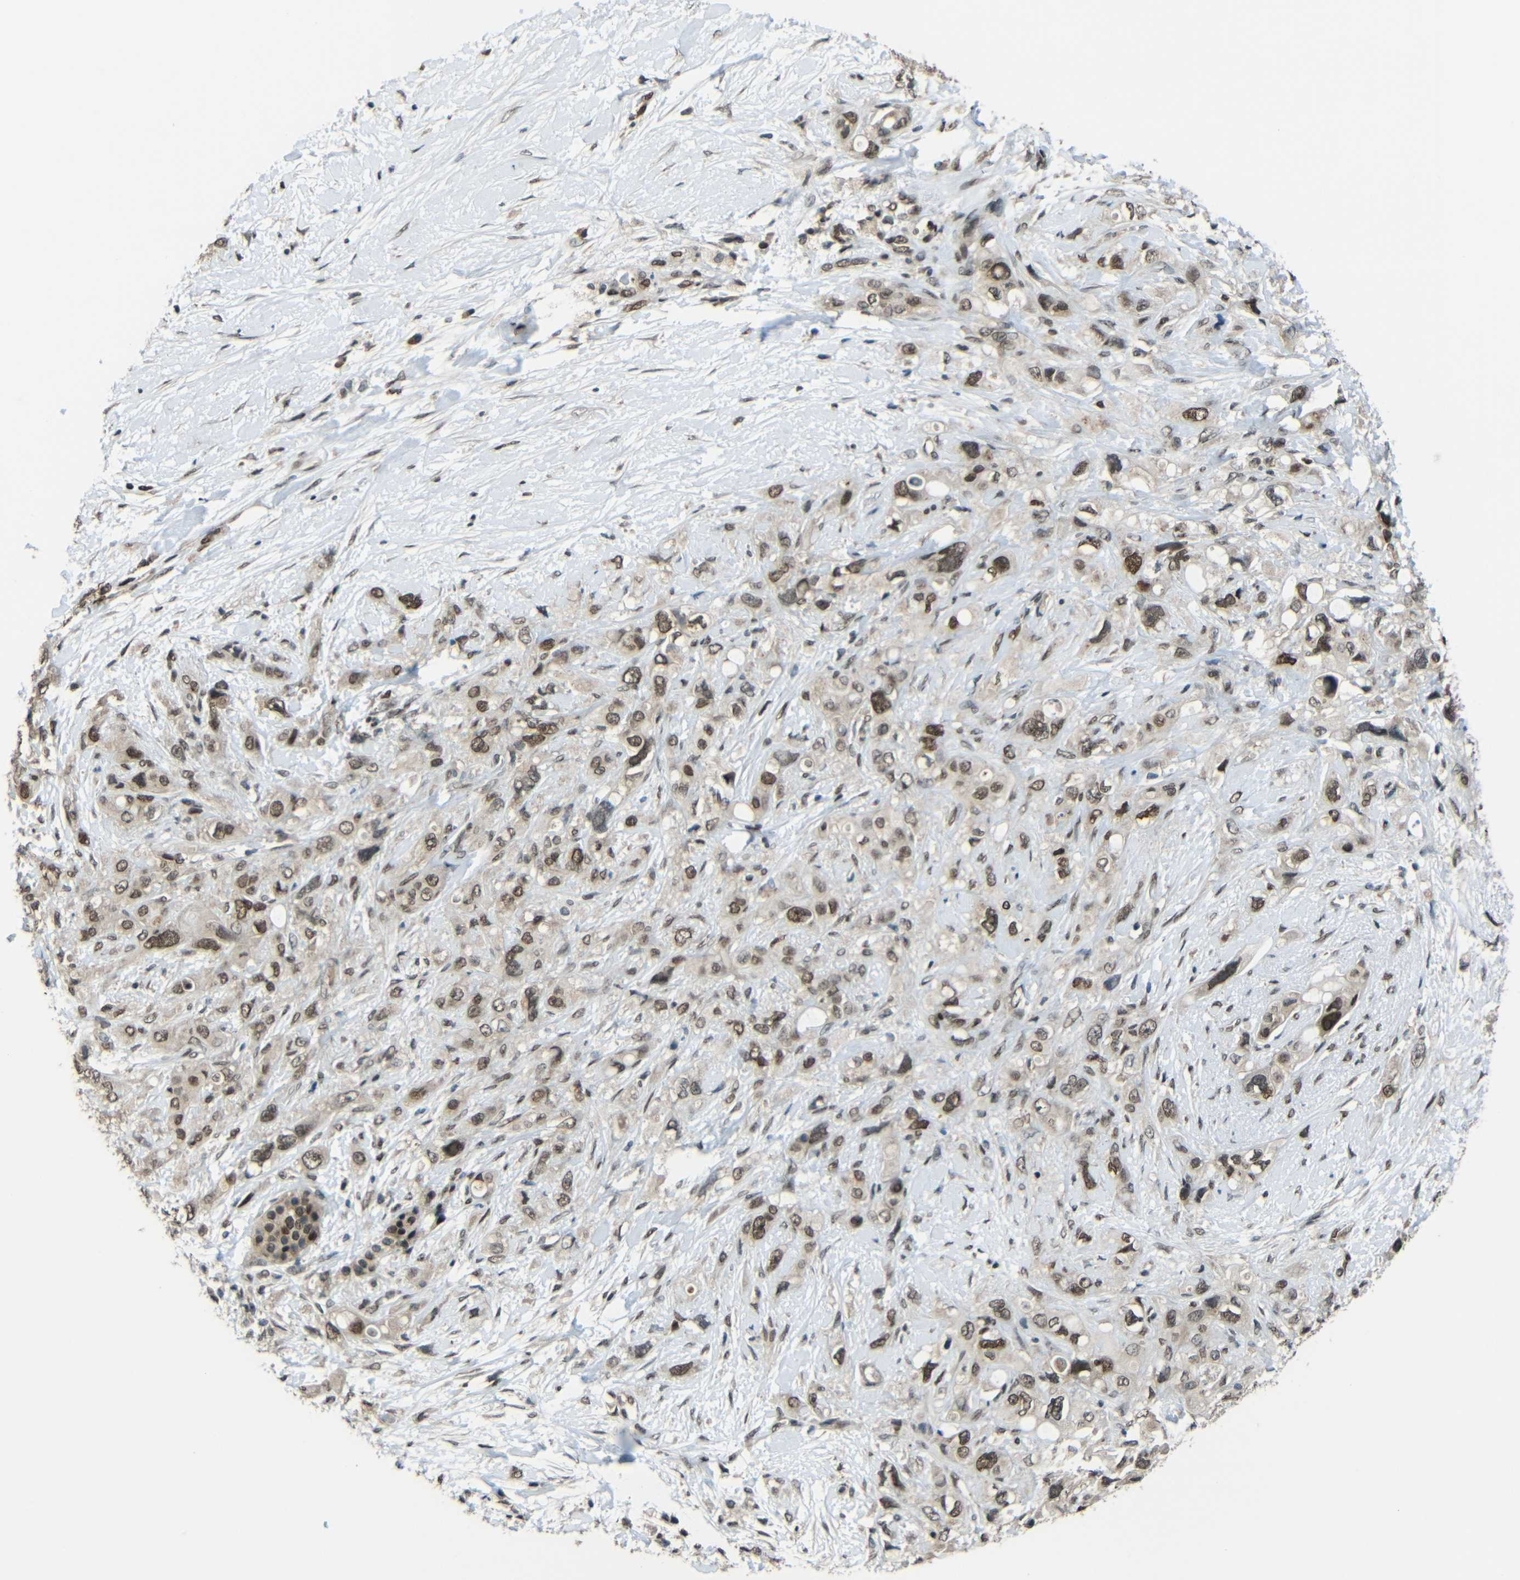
{"staining": {"intensity": "moderate", "quantity": ">75%", "location": "cytoplasmic/membranous,nuclear"}, "tissue": "pancreatic cancer", "cell_type": "Tumor cells", "image_type": "cancer", "snomed": [{"axis": "morphology", "description": "Adenocarcinoma, NOS"}, {"axis": "topography", "description": "Pancreas"}], "caption": "Pancreatic adenocarcinoma was stained to show a protein in brown. There is medium levels of moderate cytoplasmic/membranous and nuclear staining in approximately >75% of tumor cells.", "gene": "PSIP1", "patient": {"sex": "female", "age": 56}}